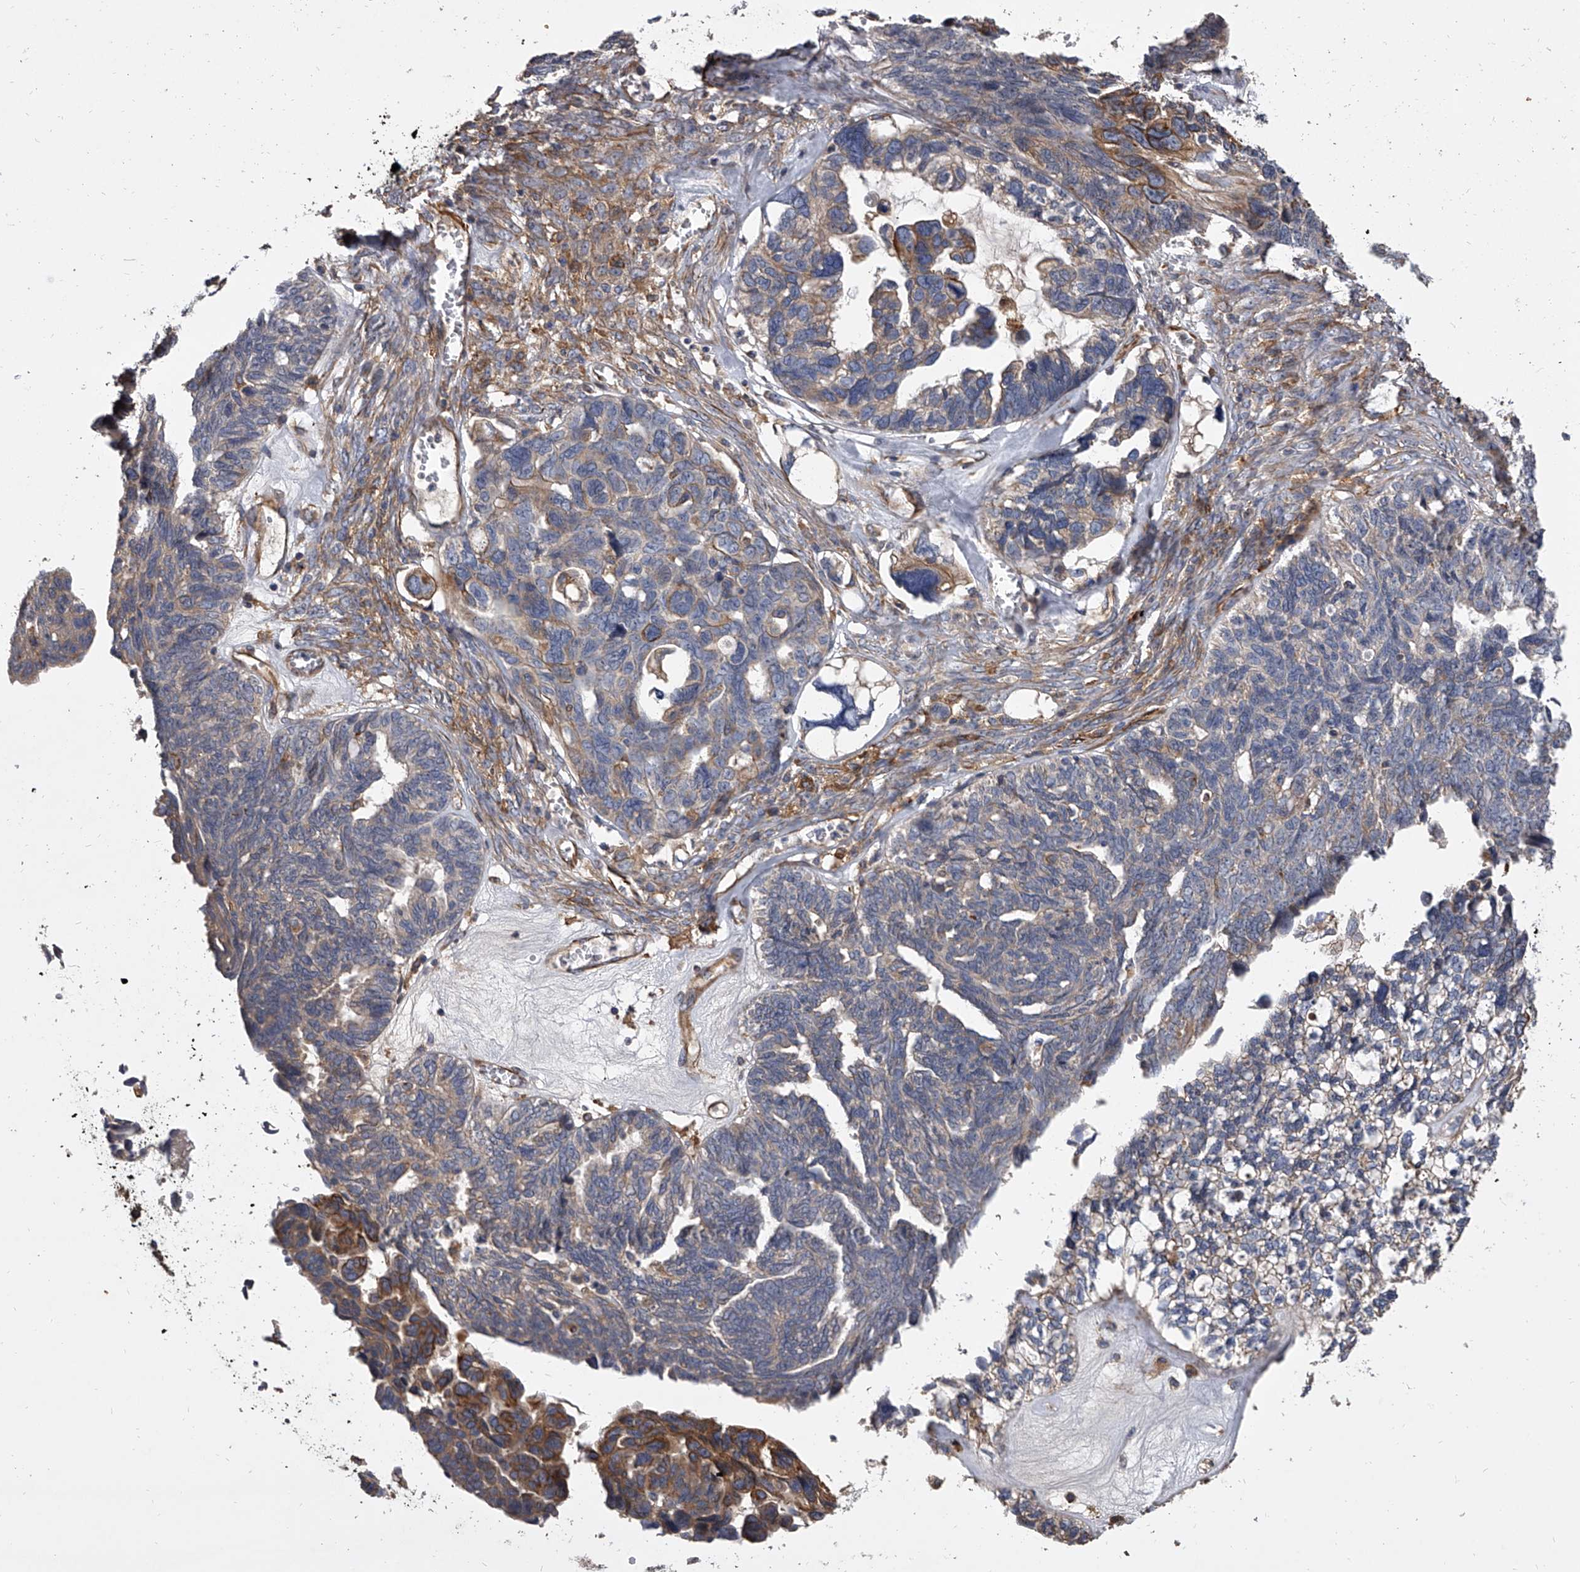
{"staining": {"intensity": "weak", "quantity": "<25%", "location": "cytoplasmic/membranous"}, "tissue": "ovarian cancer", "cell_type": "Tumor cells", "image_type": "cancer", "snomed": [{"axis": "morphology", "description": "Cystadenocarcinoma, serous, NOS"}, {"axis": "topography", "description": "Ovary"}], "caption": "Human ovarian cancer (serous cystadenocarcinoma) stained for a protein using immunohistochemistry (IHC) exhibits no staining in tumor cells.", "gene": "EXOC4", "patient": {"sex": "female", "age": 79}}